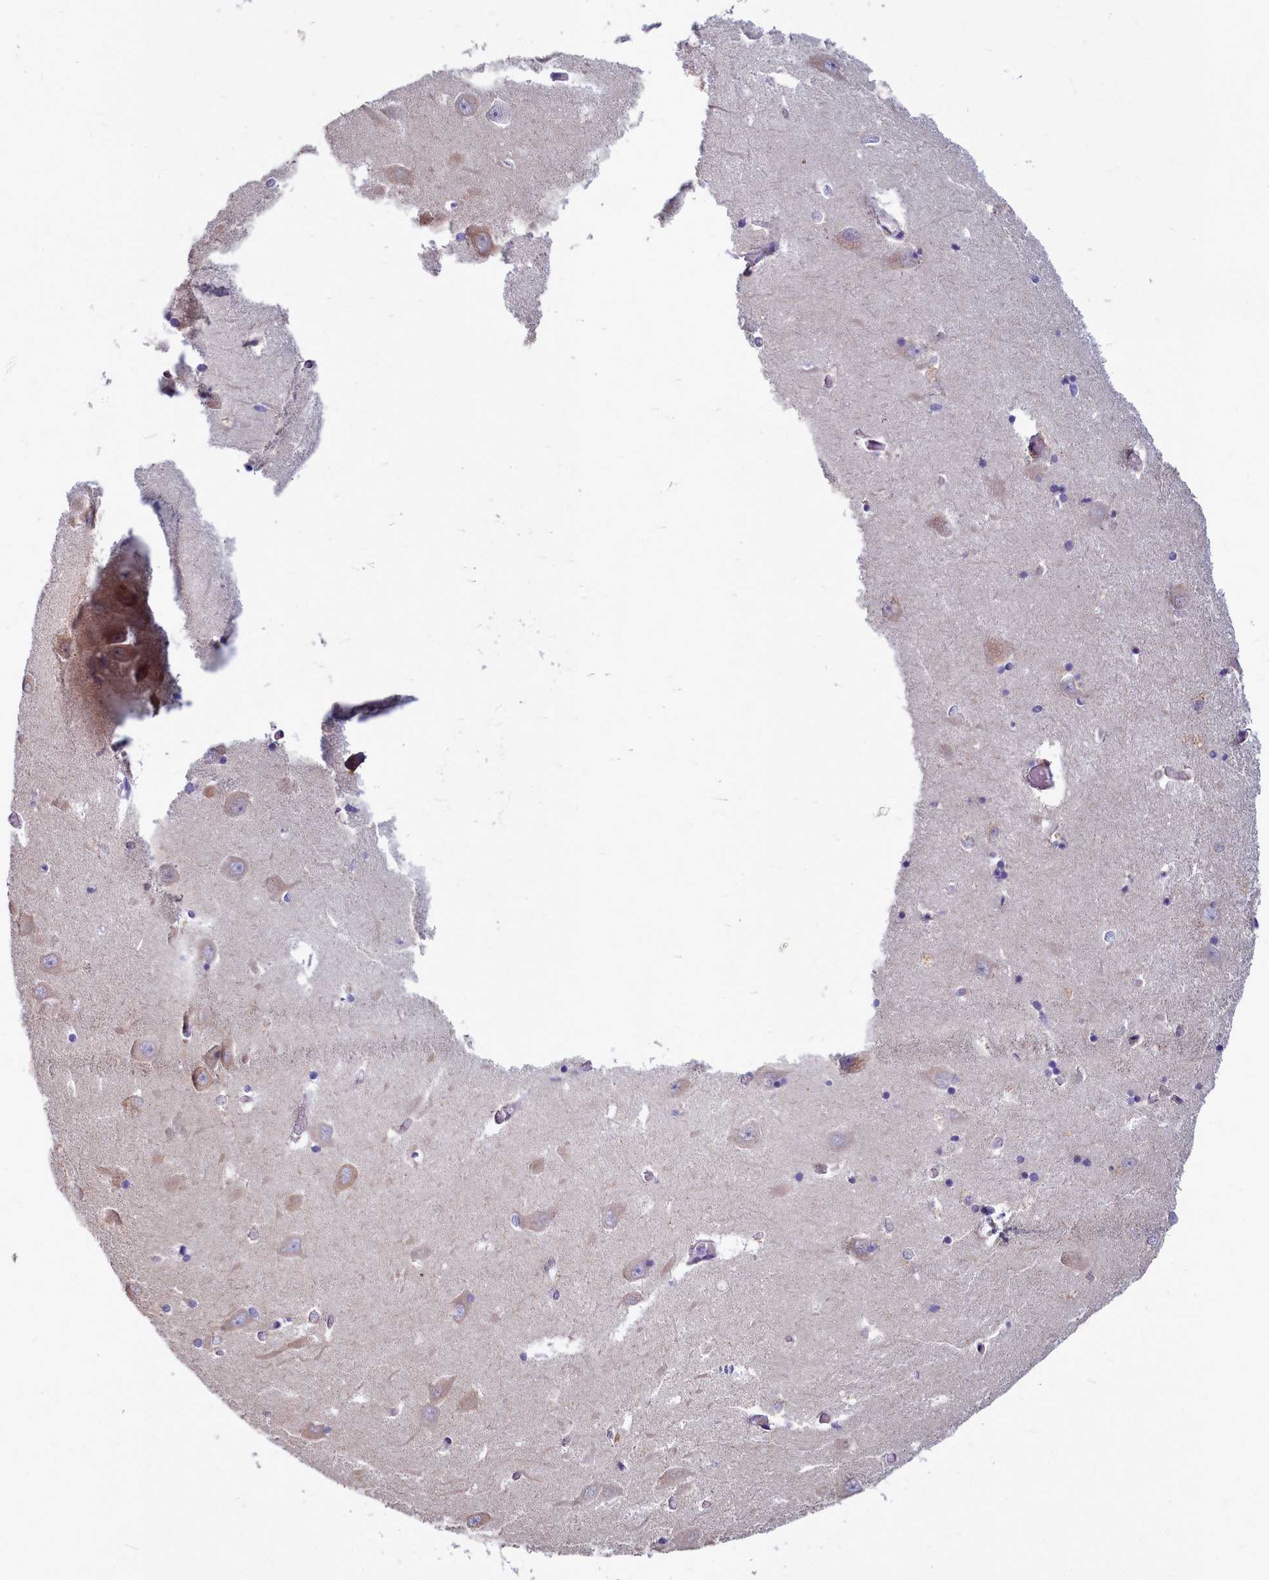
{"staining": {"intensity": "negative", "quantity": "none", "location": "none"}, "tissue": "hippocampus", "cell_type": "Glial cells", "image_type": "normal", "snomed": [{"axis": "morphology", "description": "Normal tissue, NOS"}, {"axis": "topography", "description": "Hippocampus"}], "caption": "Immunohistochemistry histopathology image of unremarkable hippocampus: hippocampus stained with DAB shows no significant protein positivity in glial cells. (Brightfield microscopy of DAB immunohistochemistry at high magnification).", "gene": "SMPD4", "patient": {"sex": "male", "age": 70}}